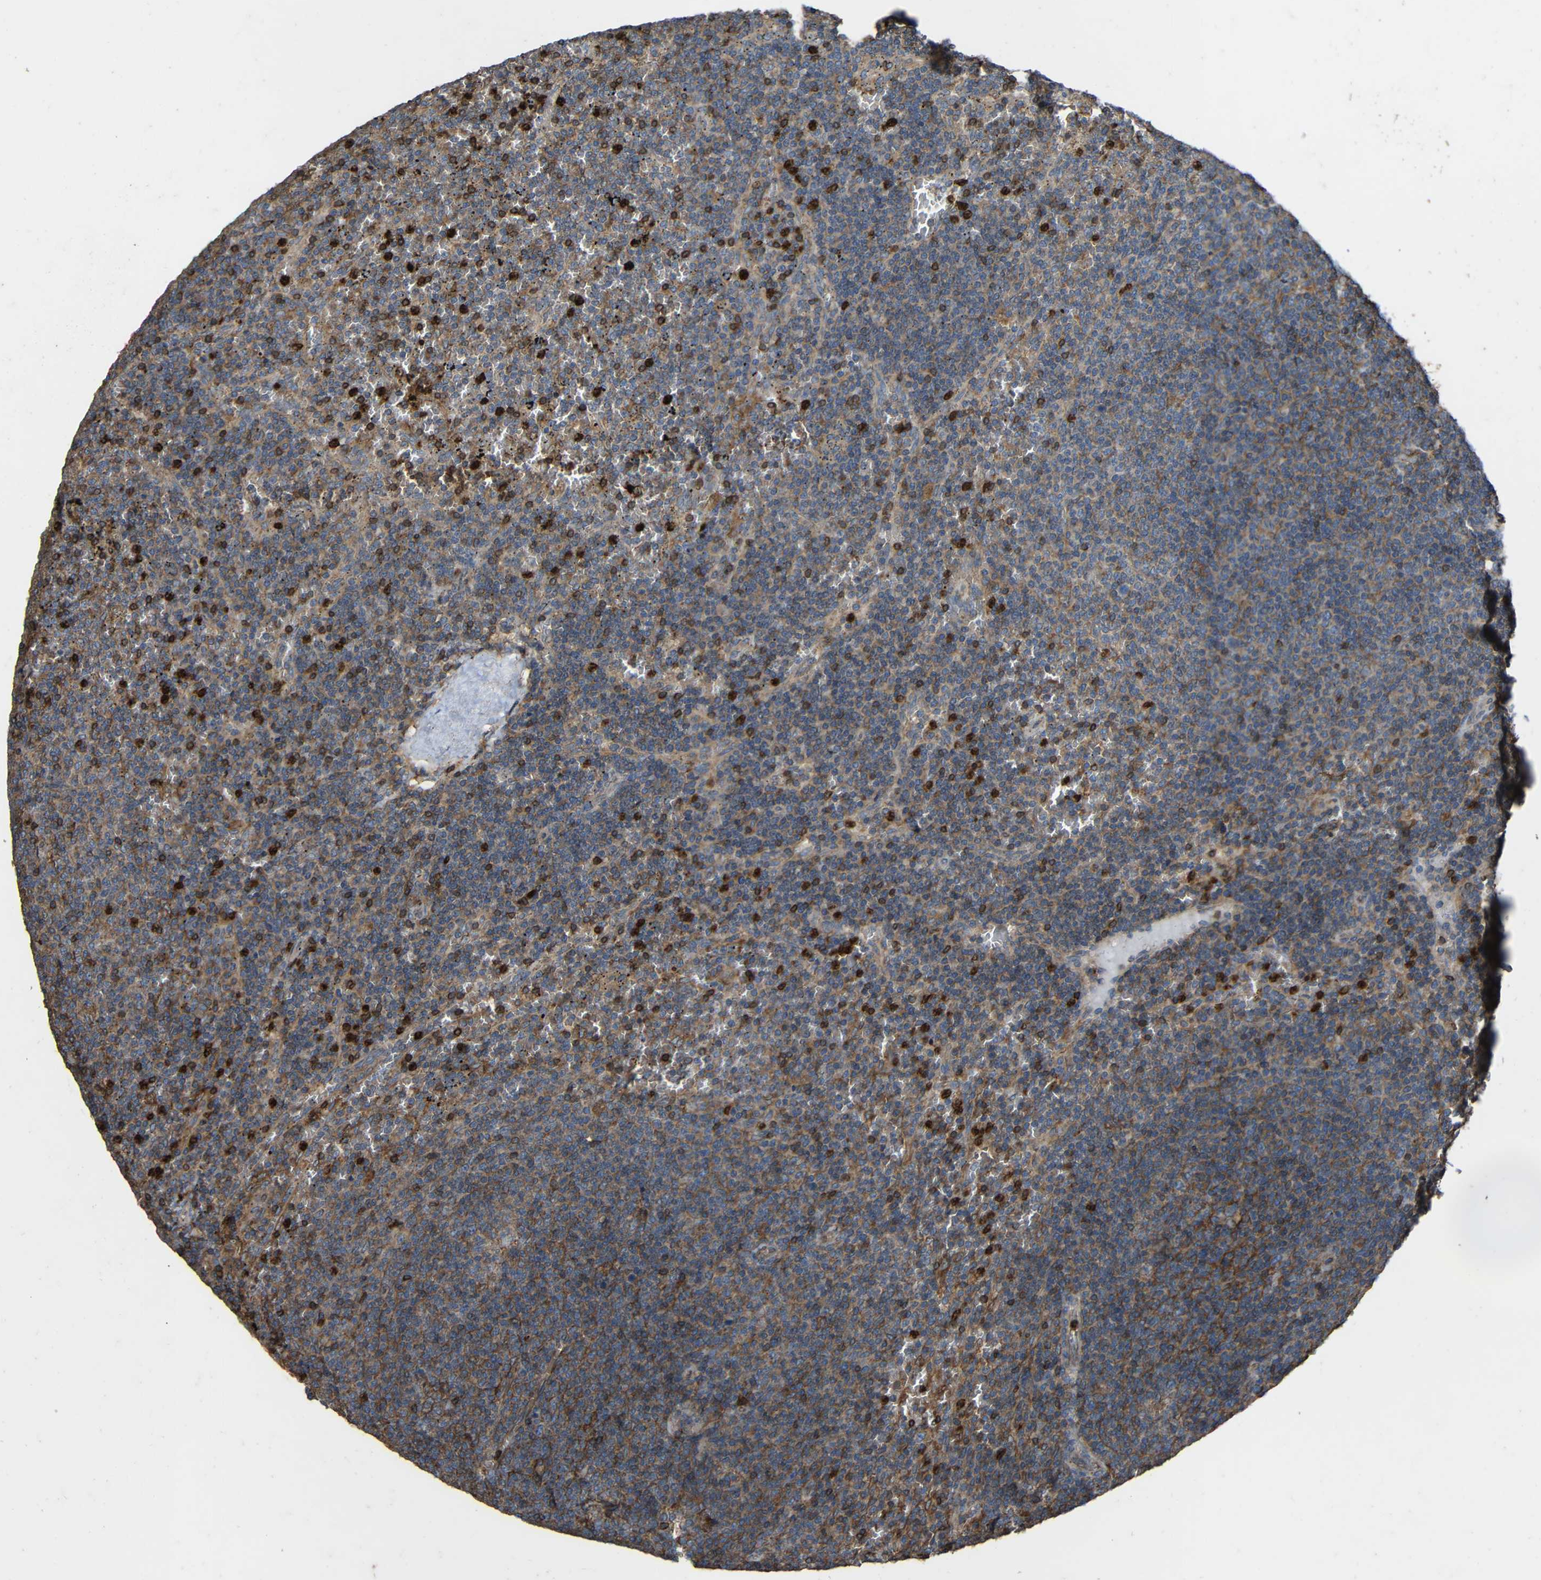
{"staining": {"intensity": "moderate", "quantity": ">75%", "location": "cytoplasmic/membranous"}, "tissue": "lymphoma", "cell_type": "Tumor cells", "image_type": "cancer", "snomed": [{"axis": "morphology", "description": "Malignant lymphoma, non-Hodgkin's type, Low grade"}, {"axis": "topography", "description": "Spleen"}], "caption": "IHC photomicrograph of neoplastic tissue: human lymphoma stained using immunohistochemistry (IHC) demonstrates medium levels of moderate protein expression localized specifically in the cytoplasmic/membranous of tumor cells, appearing as a cytoplasmic/membranous brown color.", "gene": "TREM2", "patient": {"sex": "female", "age": 50}}